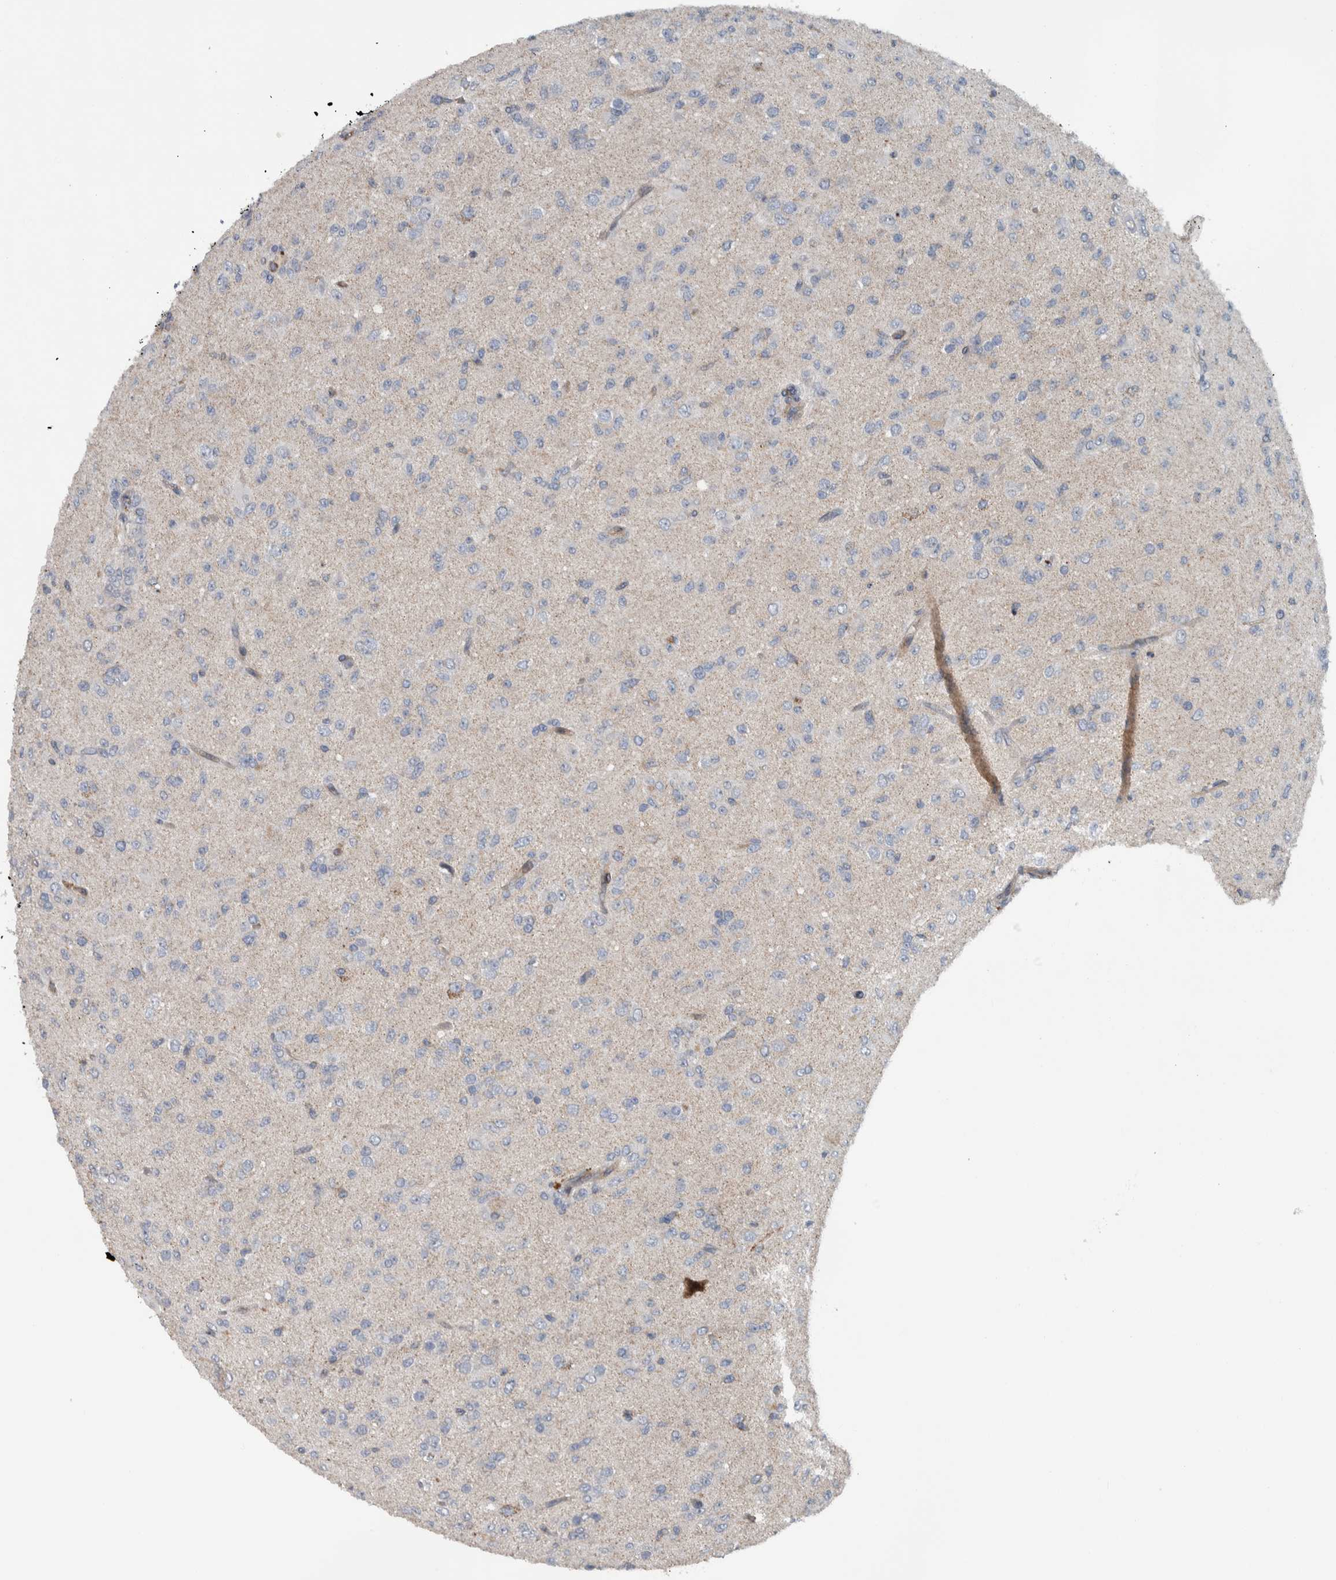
{"staining": {"intensity": "negative", "quantity": "none", "location": "none"}, "tissue": "glioma", "cell_type": "Tumor cells", "image_type": "cancer", "snomed": [{"axis": "morphology", "description": "Glioma, malignant, Low grade"}, {"axis": "topography", "description": "Brain"}], "caption": "This is an IHC photomicrograph of human glioma. There is no expression in tumor cells.", "gene": "BAIAP2L1", "patient": {"sex": "male", "age": 65}}